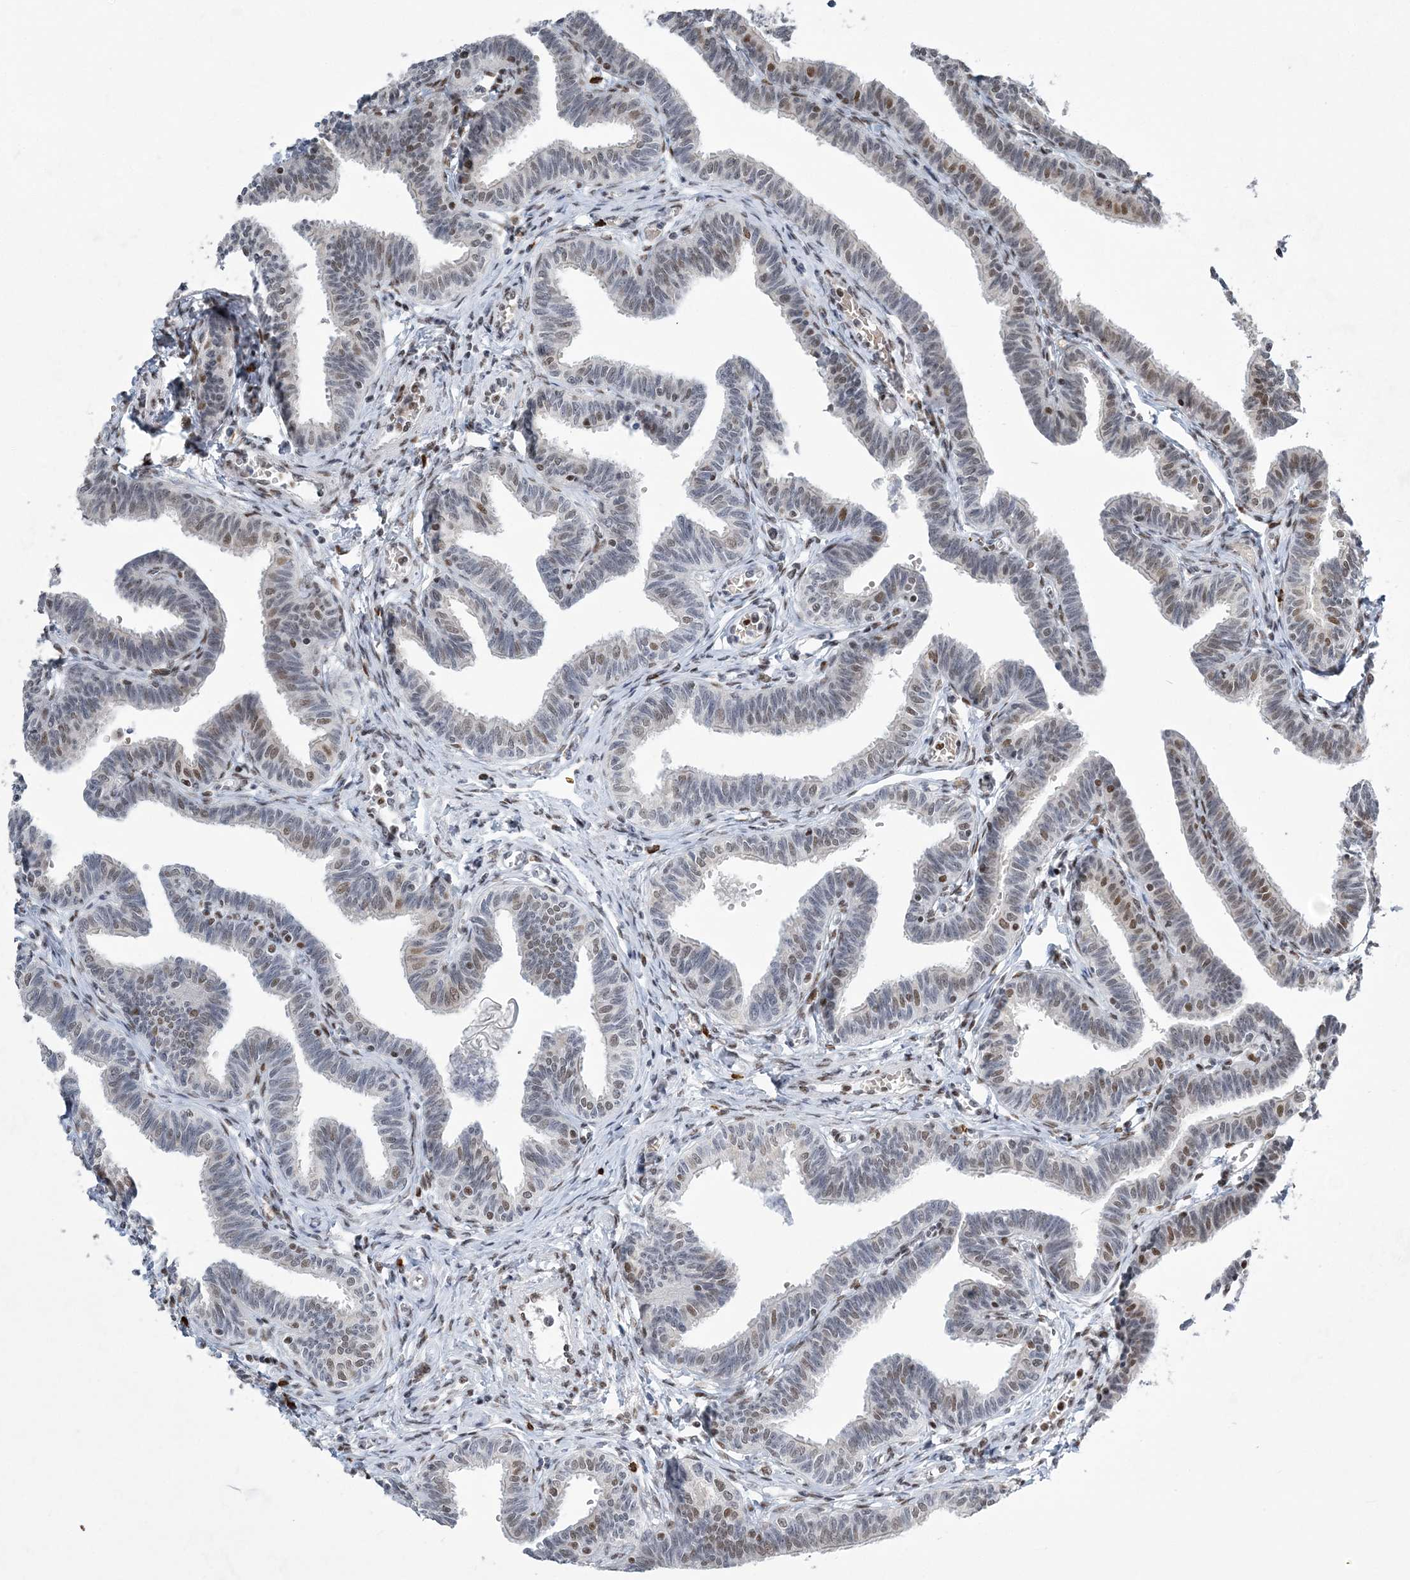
{"staining": {"intensity": "strong", "quantity": "25%-75%", "location": "nuclear"}, "tissue": "fallopian tube", "cell_type": "Glandular cells", "image_type": "normal", "snomed": [{"axis": "morphology", "description": "Normal tissue, NOS"}, {"axis": "topography", "description": "Fallopian tube"}, {"axis": "topography", "description": "Ovary"}], "caption": "Human fallopian tube stained with a brown dye exhibits strong nuclear positive staining in about 25%-75% of glandular cells.", "gene": "ZBTB7A", "patient": {"sex": "female", "age": 23}}